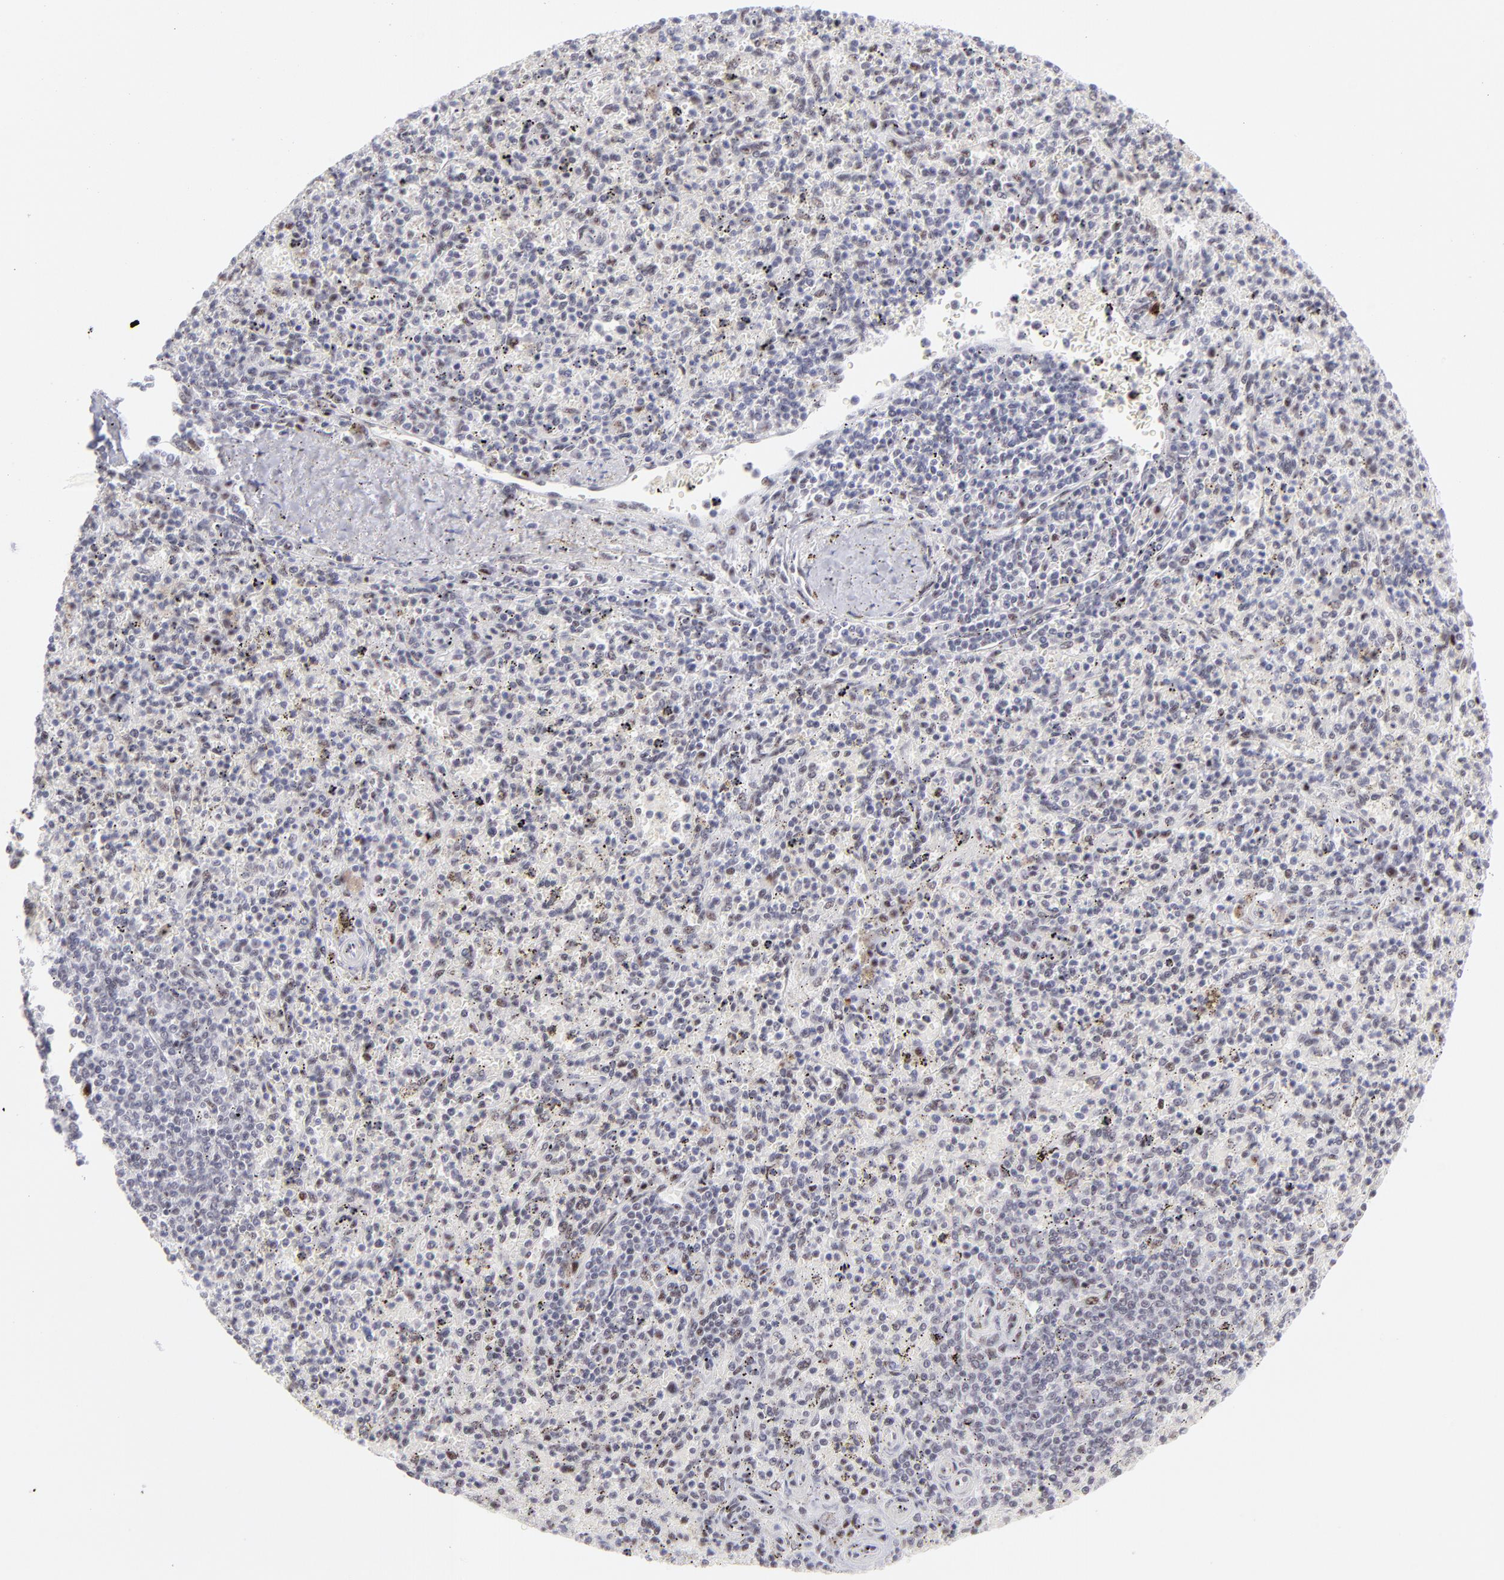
{"staining": {"intensity": "weak", "quantity": "25%-75%", "location": "nuclear"}, "tissue": "spleen", "cell_type": "Cells in red pulp", "image_type": "normal", "snomed": [{"axis": "morphology", "description": "Normal tissue, NOS"}, {"axis": "topography", "description": "Spleen"}], "caption": "A brown stain shows weak nuclear staining of a protein in cells in red pulp of unremarkable spleen.", "gene": "CDC25C", "patient": {"sex": "male", "age": 72}}